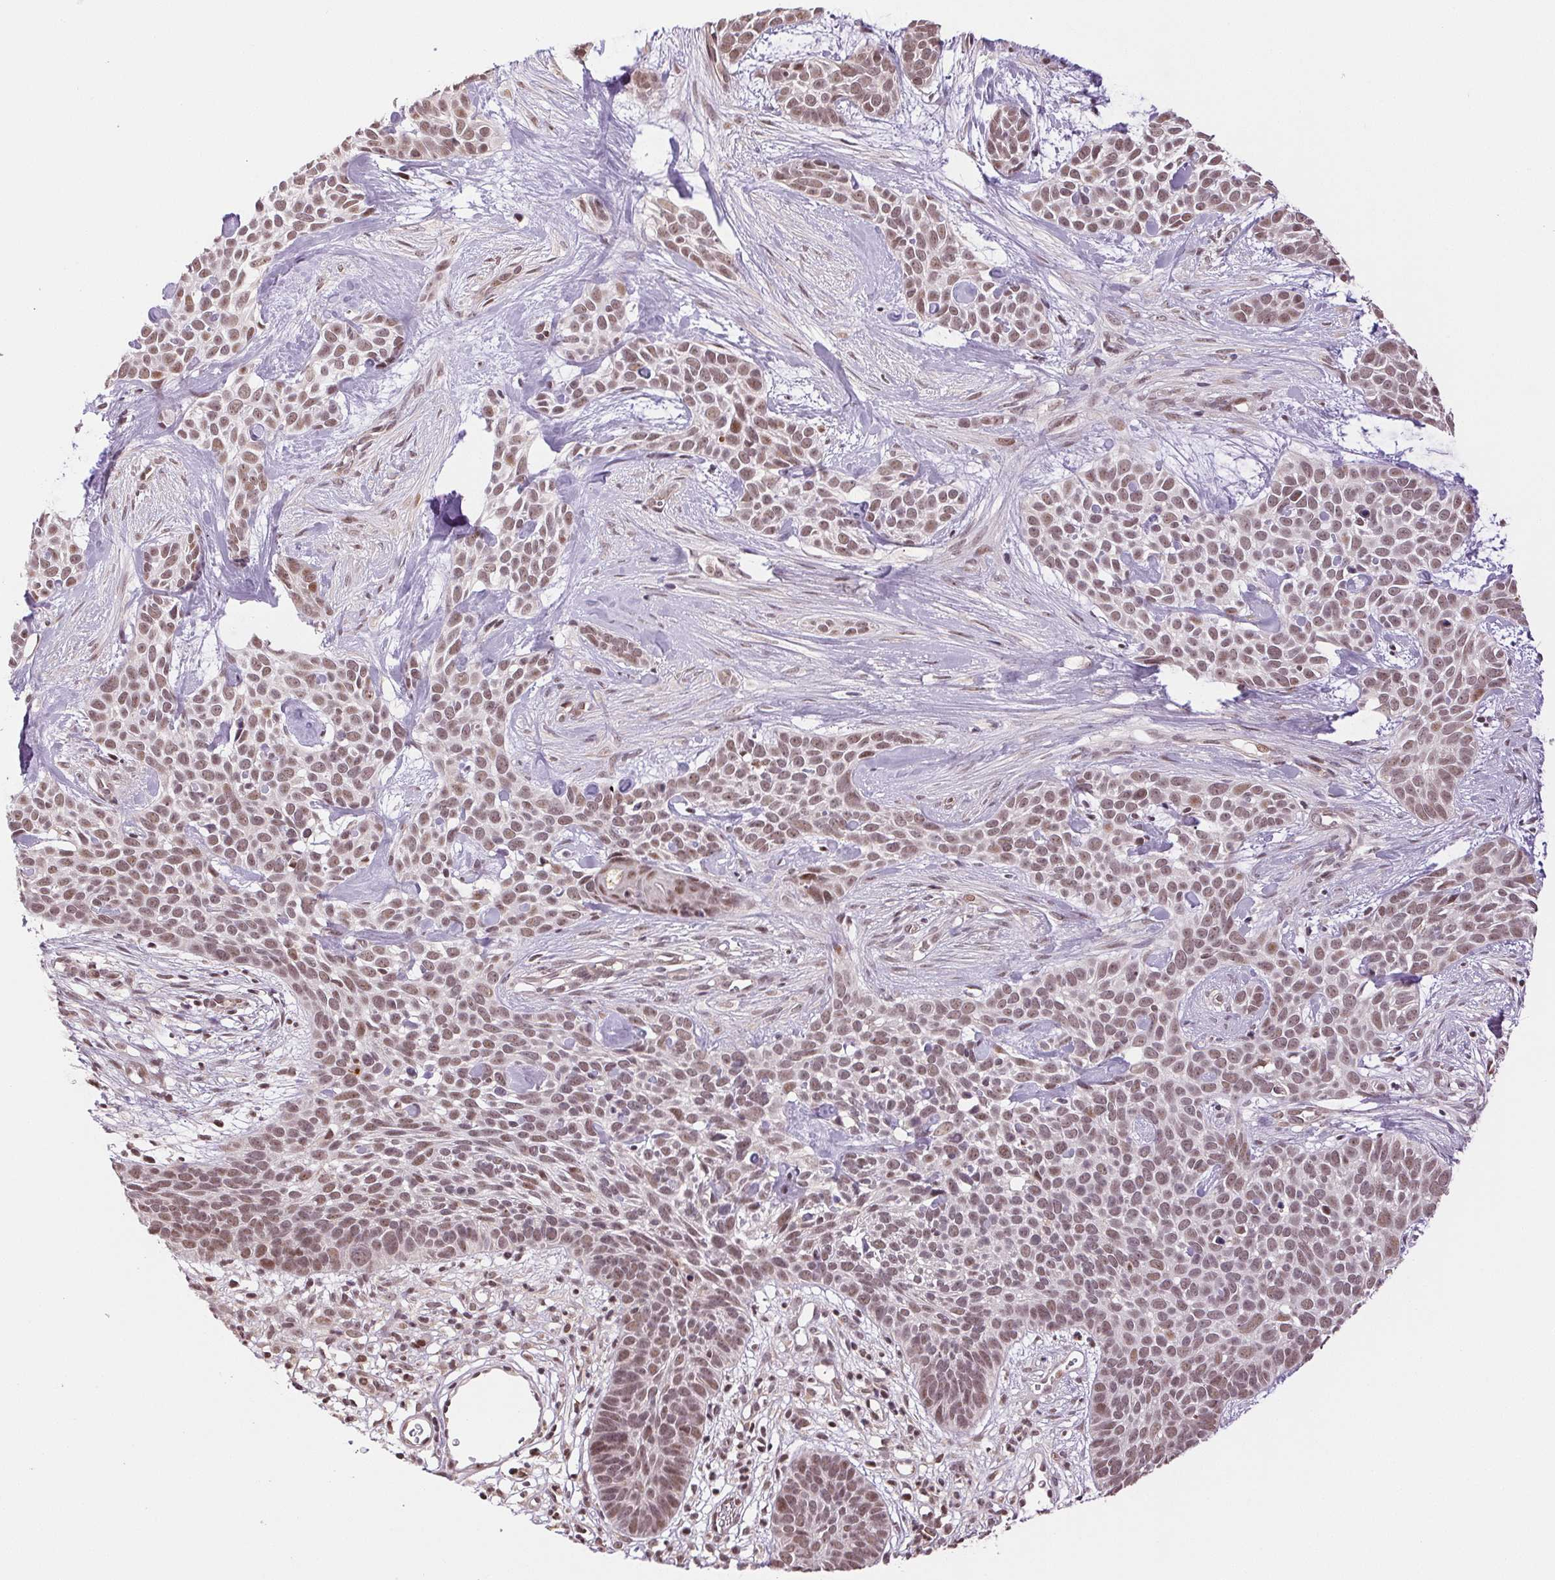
{"staining": {"intensity": "moderate", "quantity": ">75%", "location": "nuclear"}, "tissue": "skin cancer", "cell_type": "Tumor cells", "image_type": "cancer", "snomed": [{"axis": "morphology", "description": "Basal cell carcinoma"}, {"axis": "topography", "description": "Skin"}], "caption": "Immunohistochemical staining of human basal cell carcinoma (skin) demonstrates moderate nuclear protein positivity in about >75% of tumor cells.", "gene": "GRHL3", "patient": {"sex": "male", "age": 69}}